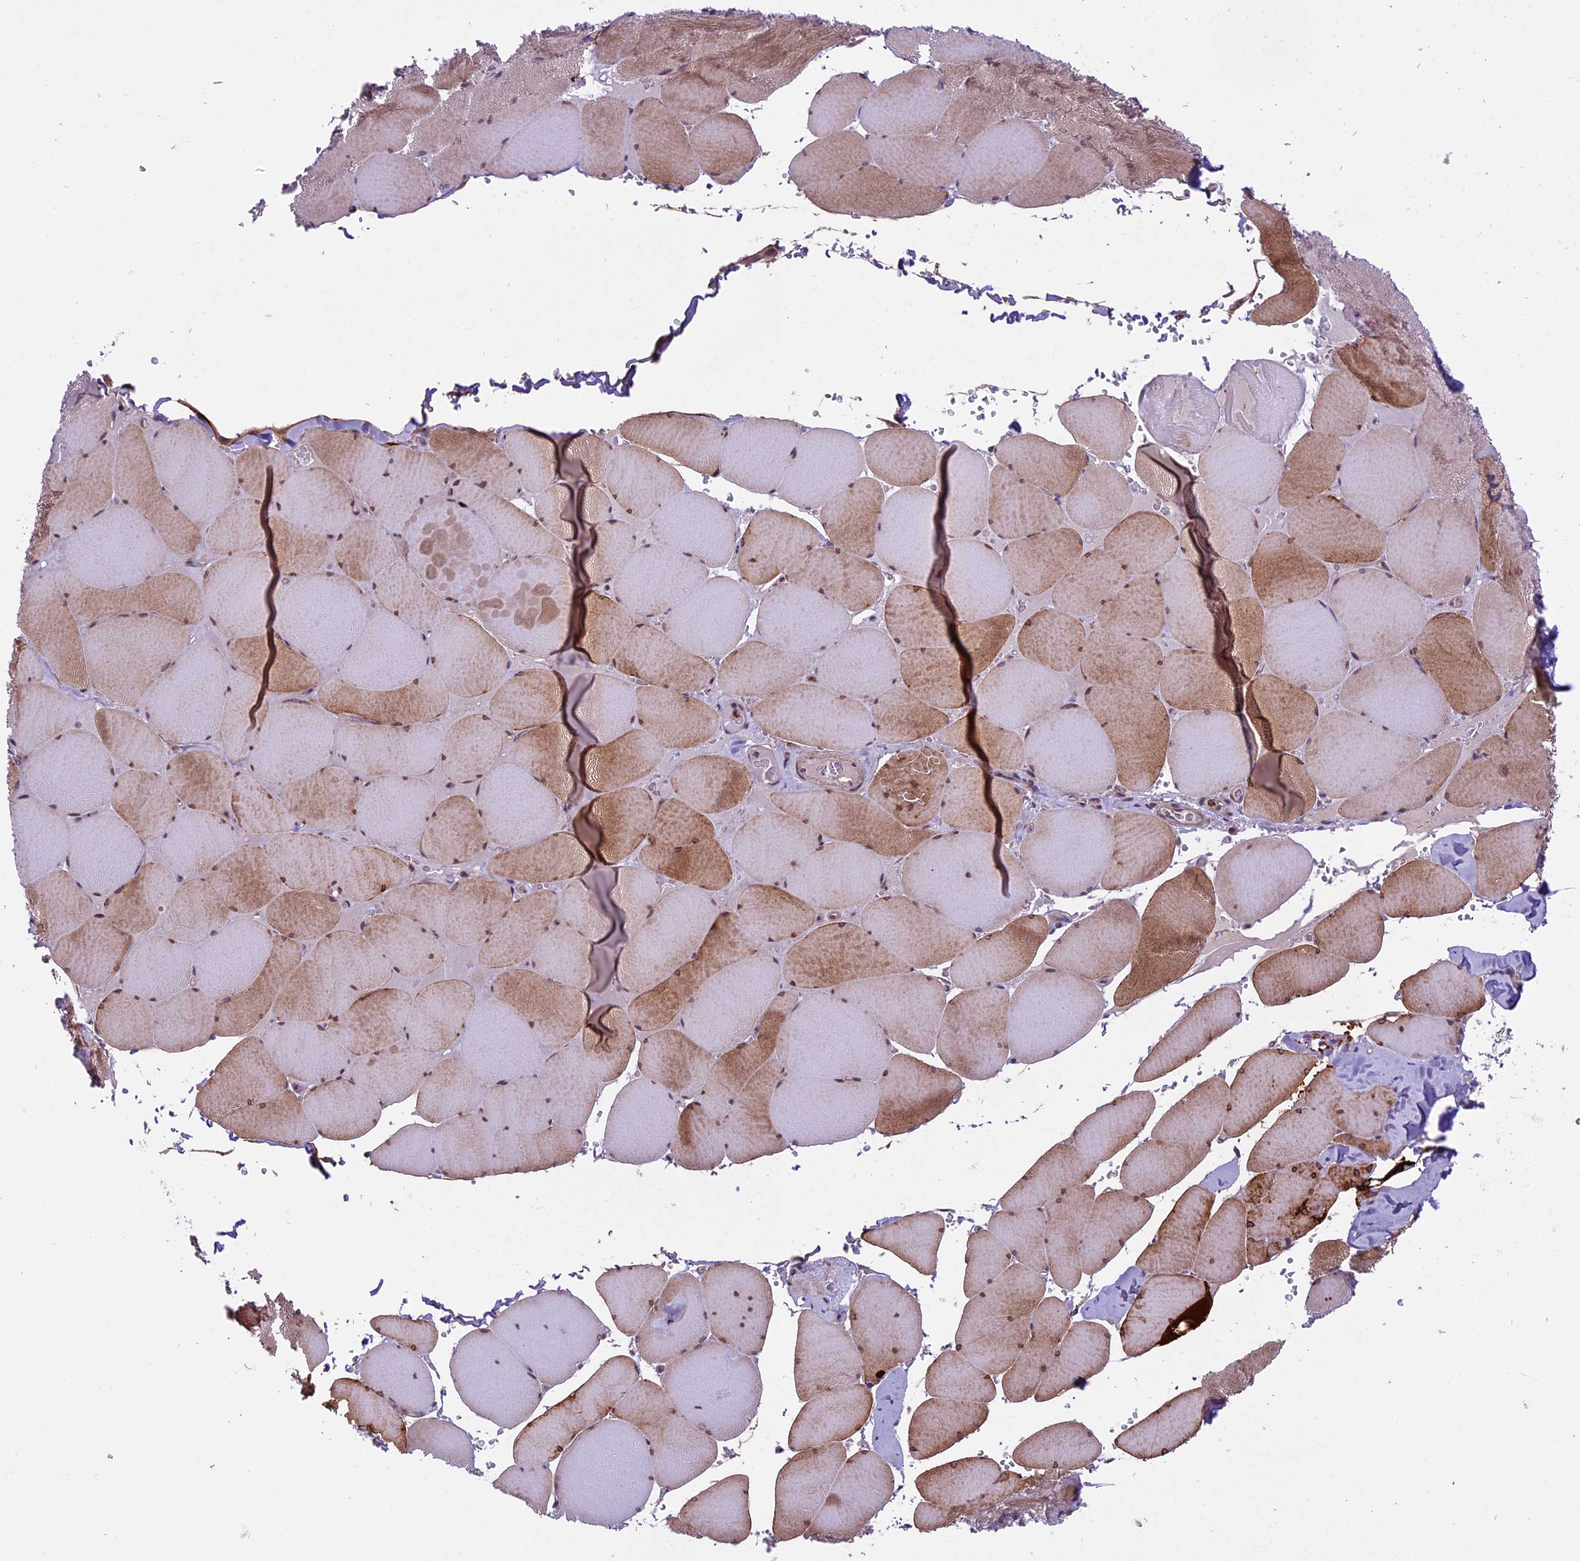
{"staining": {"intensity": "moderate", "quantity": "25%-75%", "location": "cytoplasmic/membranous"}, "tissue": "skeletal muscle", "cell_type": "Myocytes", "image_type": "normal", "snomed": [{"axis": "morphology", "description": "Normal tissue, NOS"}, {"axis": "topography", "description": "Skeletal muscle"}, {"axis": "topography", "description": "Head-Neck"}], "caption": "Myocytes demonstrate medium levels of moderate cytoplasmic/membranous expression in approximately 25%-75% of cells in normal skeletal muscle.", "gene": "SPRED1", "patient": {"sex": "male", "age": 66}}